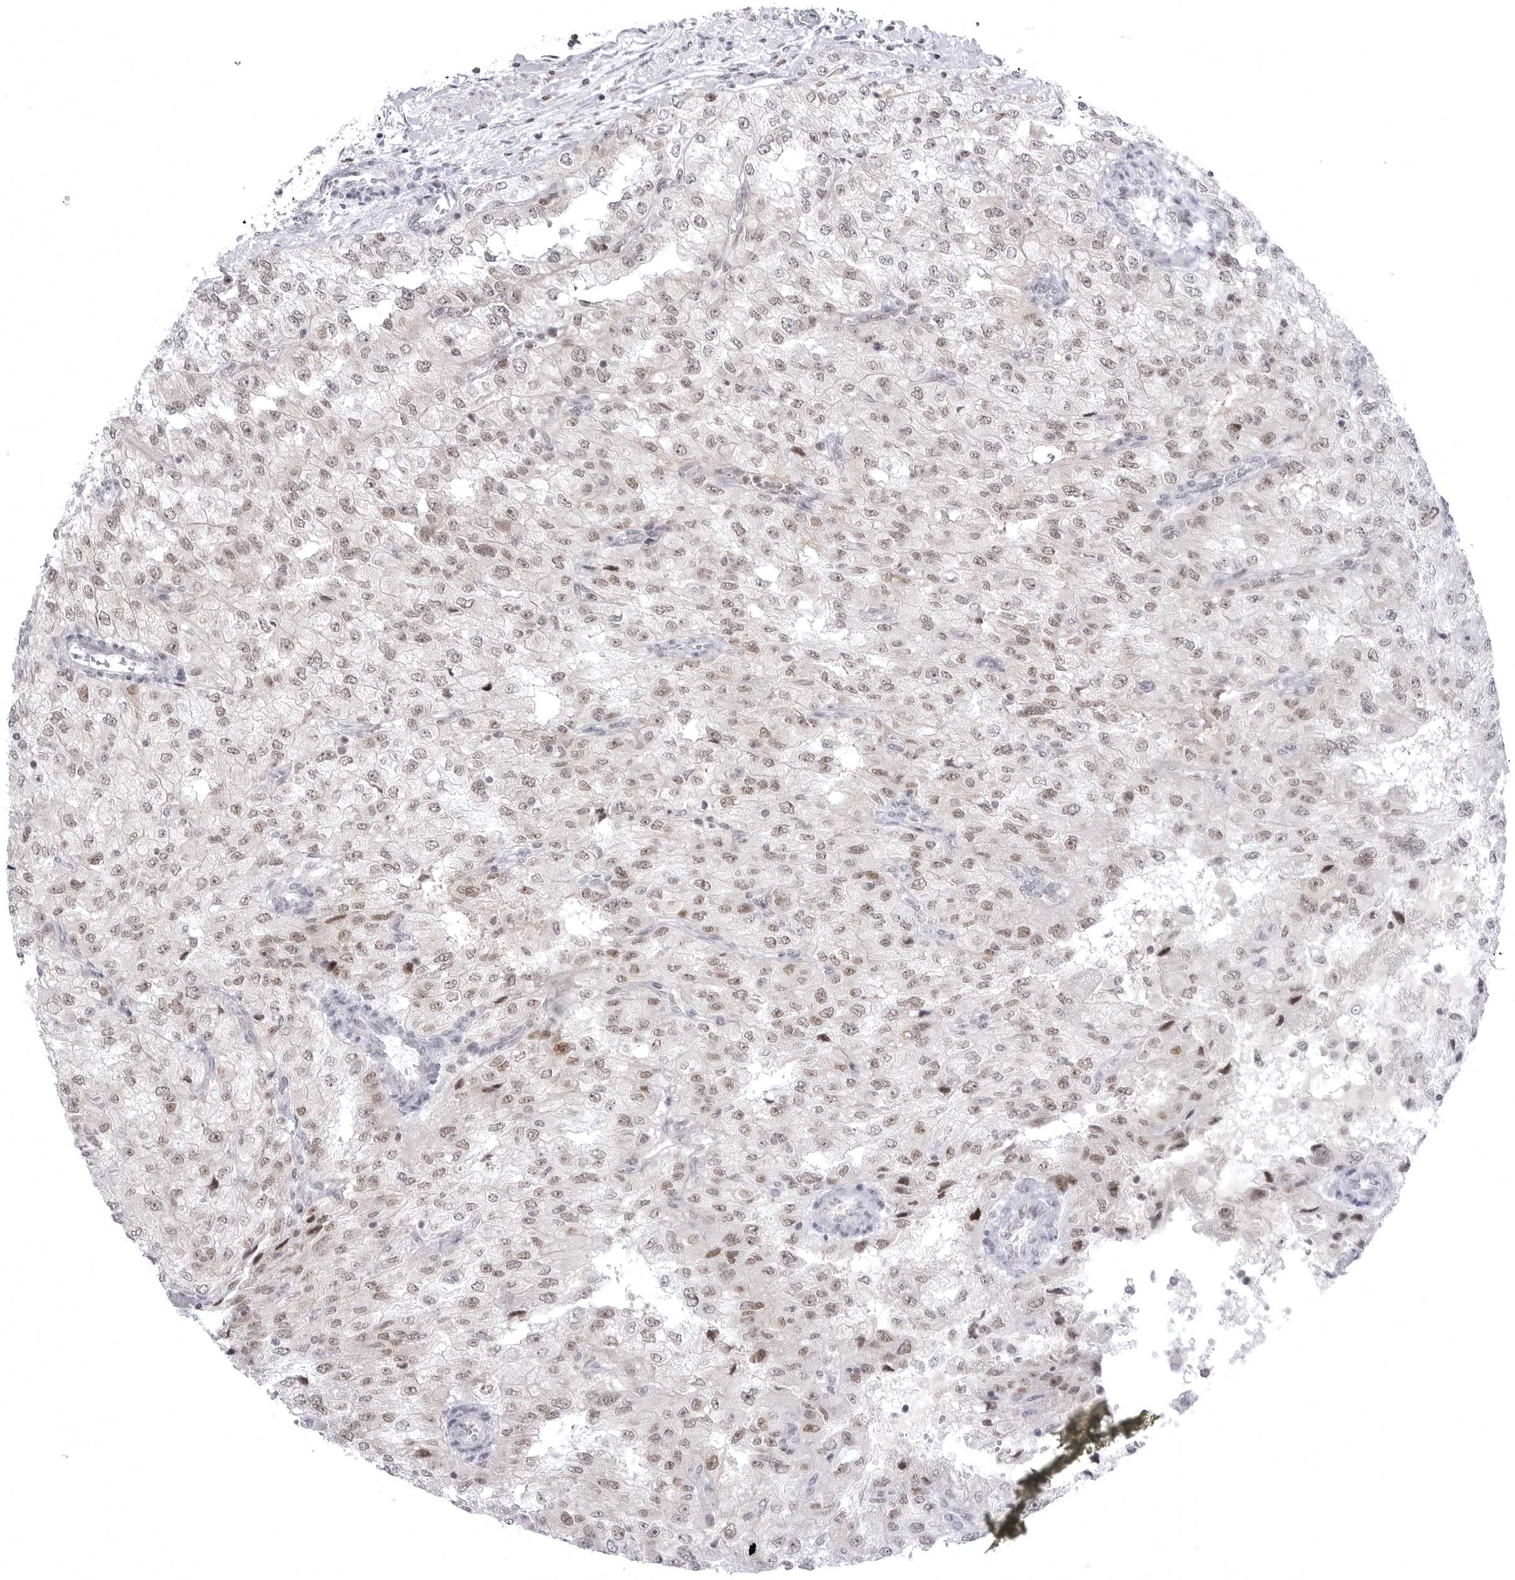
{"staining": {"intensity": "weak", "quantity": "25%-75%", "location": "nuclear"}, "tissue": "renal cancer", "cell_type": "Tumor cells", "image_type": "cancer", "snomed": [{"axis": "morphology", "description": "Adenocarcinoma, NOS"}, {"axis": "topography", "description": "Kidney"}], "caption": "Protein analysis of renal cancer tissue demonstrates weak nuclear staining in about 25%-75% of tumor cells. The staining was performed using DAB (3,3'-diaminobenzidine) to visualize the protein expression in brown, while the nuclei were stained in blue with hematoxylin (Magnification: 20x).", "gene": "PTK2B", "patient": {"sex": "female", "age": 54}}